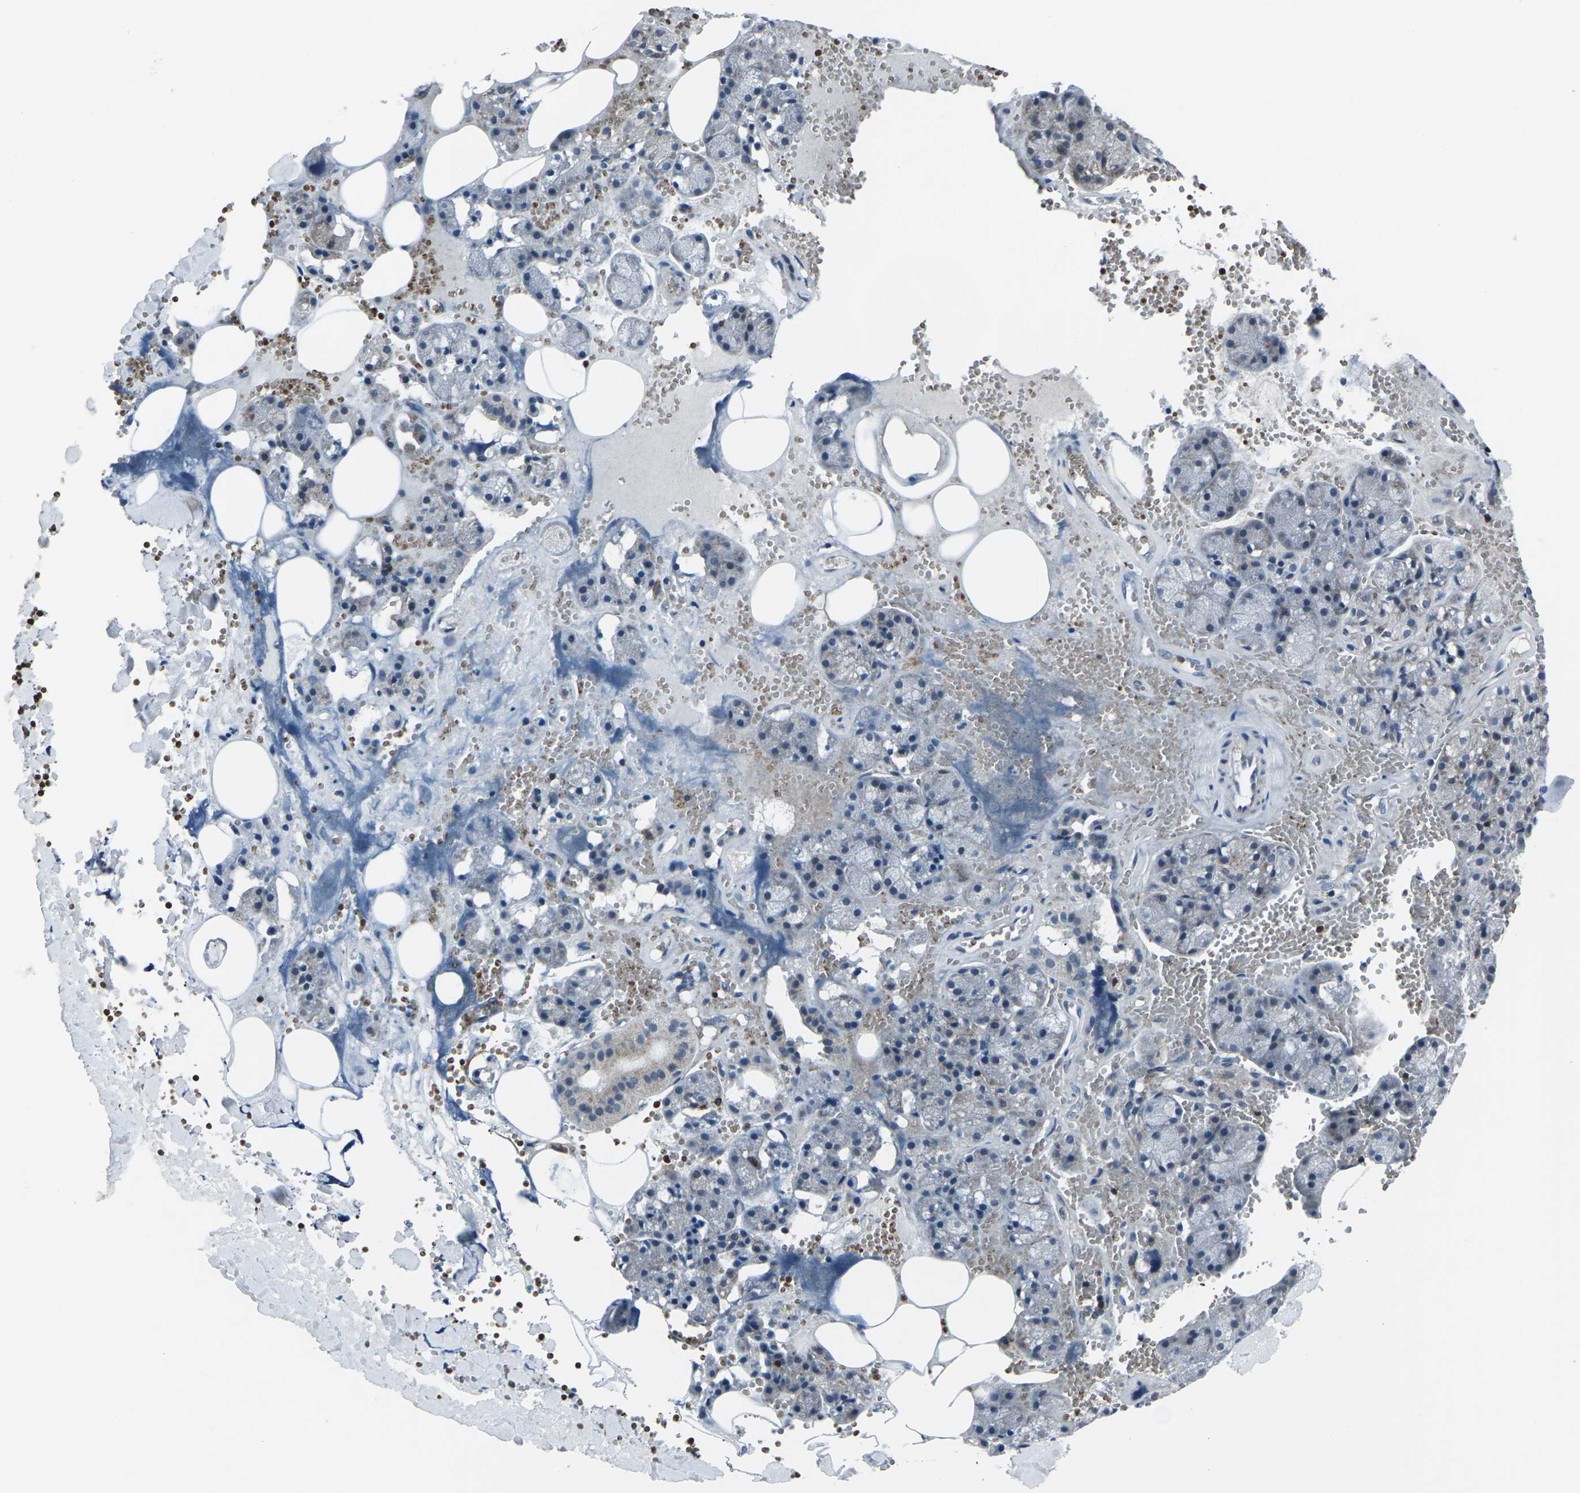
{"staining": {"intensity": "moderate", "quantity": "<25%", "location": "cytoplasmic/membranous"}, "tissue": "salivary gland", "cell_type": "Glandular cells", "image_type": "normal", "snomed": [{"axis": "morphology", "description": "Normal tissue, NOS"}, {"axis": "topography", "description": "Salivary gland"}], "caption": "High-power microscopy captured an immunohistochemistry (IHC) micrograph of unremarkable salivary gland, revealing moderate cytoplasmic/membranous staining in about <25% of glandular cells.", "gene": "STAT4", "patient": {"sex": "male", "age": 62}}